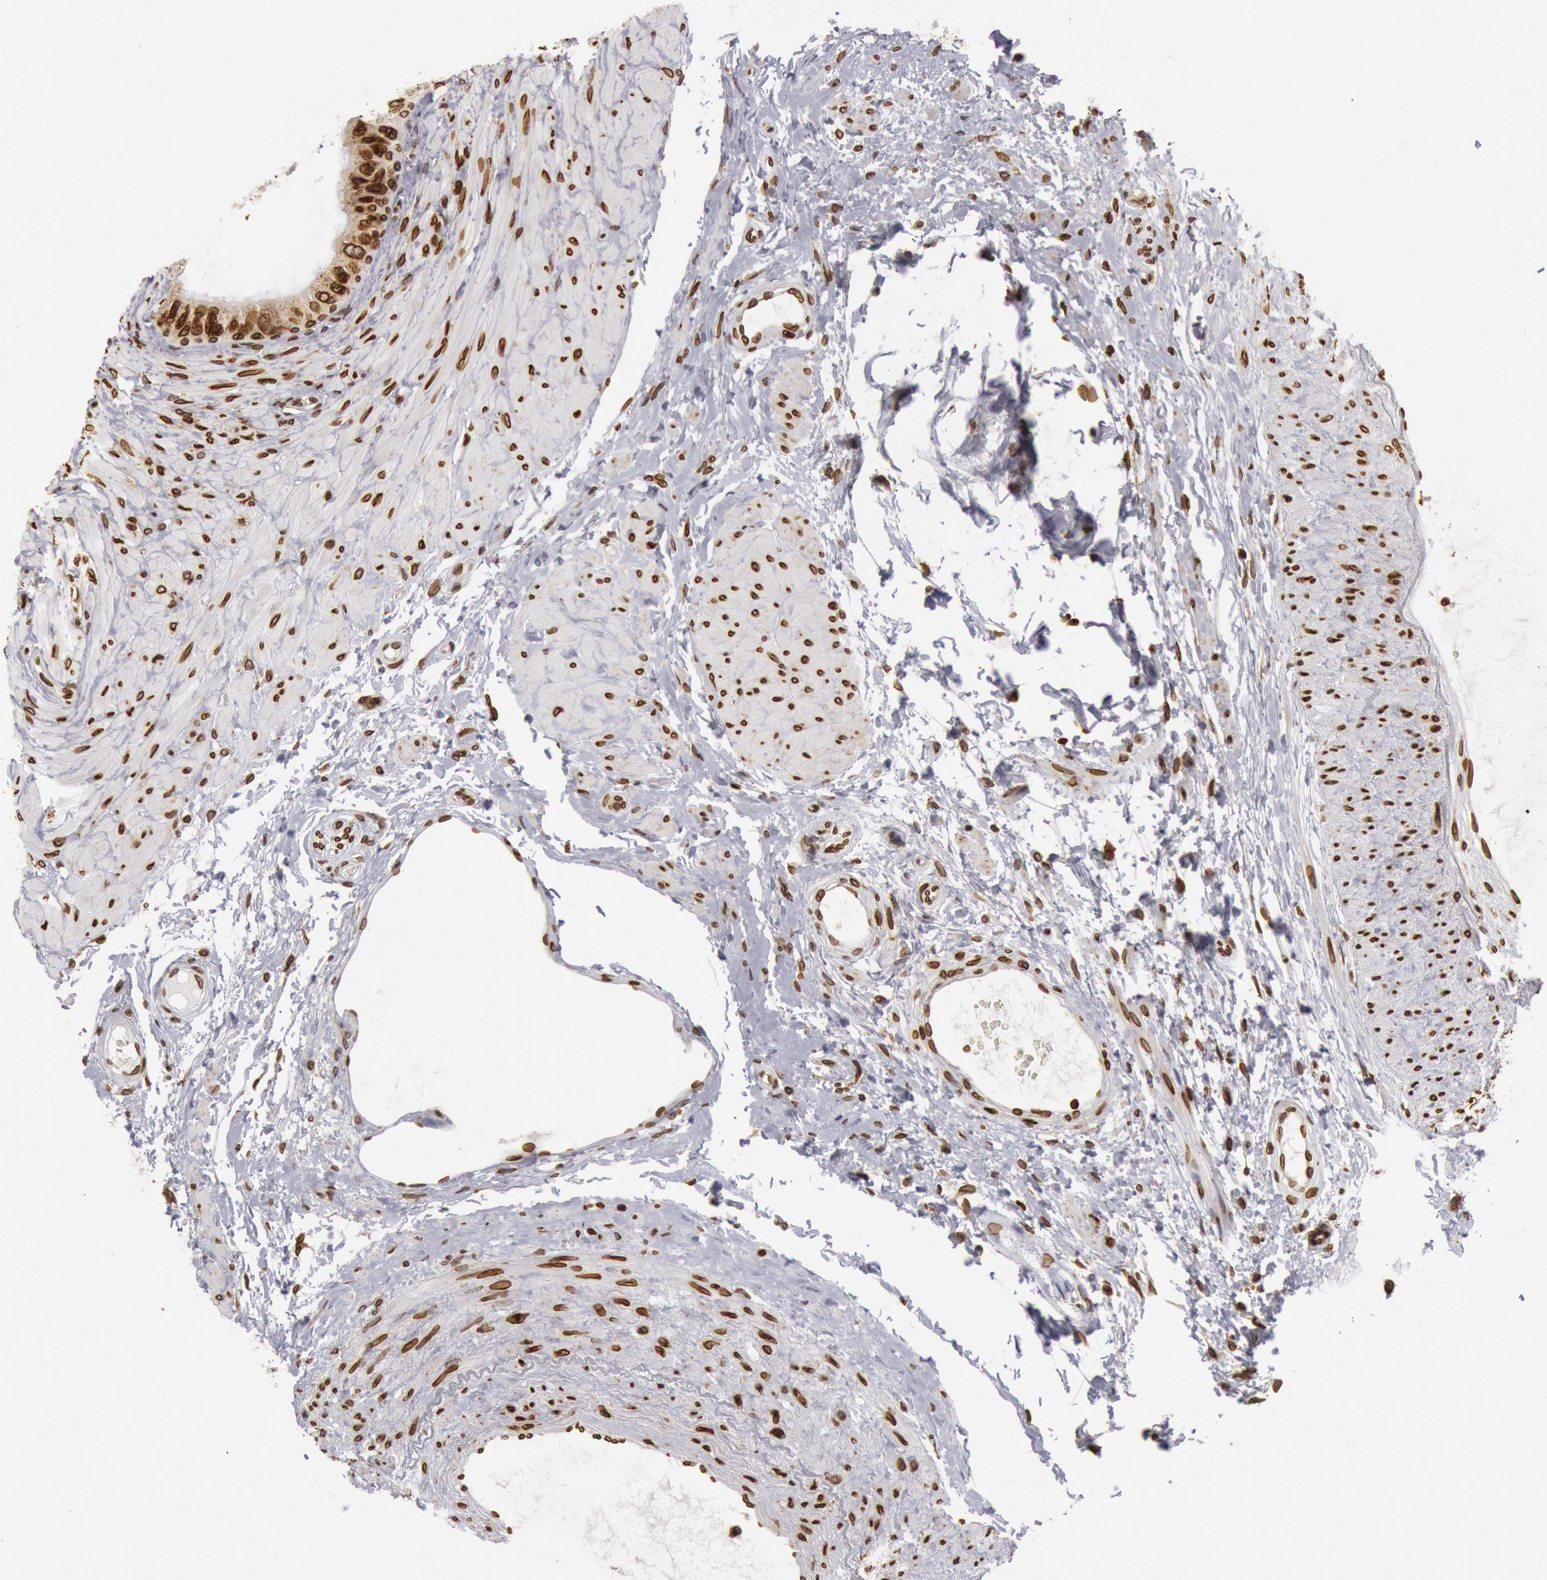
{"staining": {"intensity": "strong", "quantity": ">75%", "location": "cytoplasmic/membranous,nuclear"}, "tissue": "epididymis", "cell_type": "Glandular cells", "image_type": "normal", "snomed": [{"axis": "morphology", "description": "Normal tissue, NOS"}, {"axis": "topography", "description": "Epididymis"}], "caption": "DAB (3,3'-diaminobenzidine) immunohistochemical staining of normal epididymis reveals strong cytoplasmic/membranous,nuclear protein staining in approximately >75% of glandular cells. The staining was performed using DAB, with brown indicating positive protein expression. Nuclei are stained blue with hematoxylin.", "gene": "SUN2", "patient": {"sex": "male", "age": 68}}